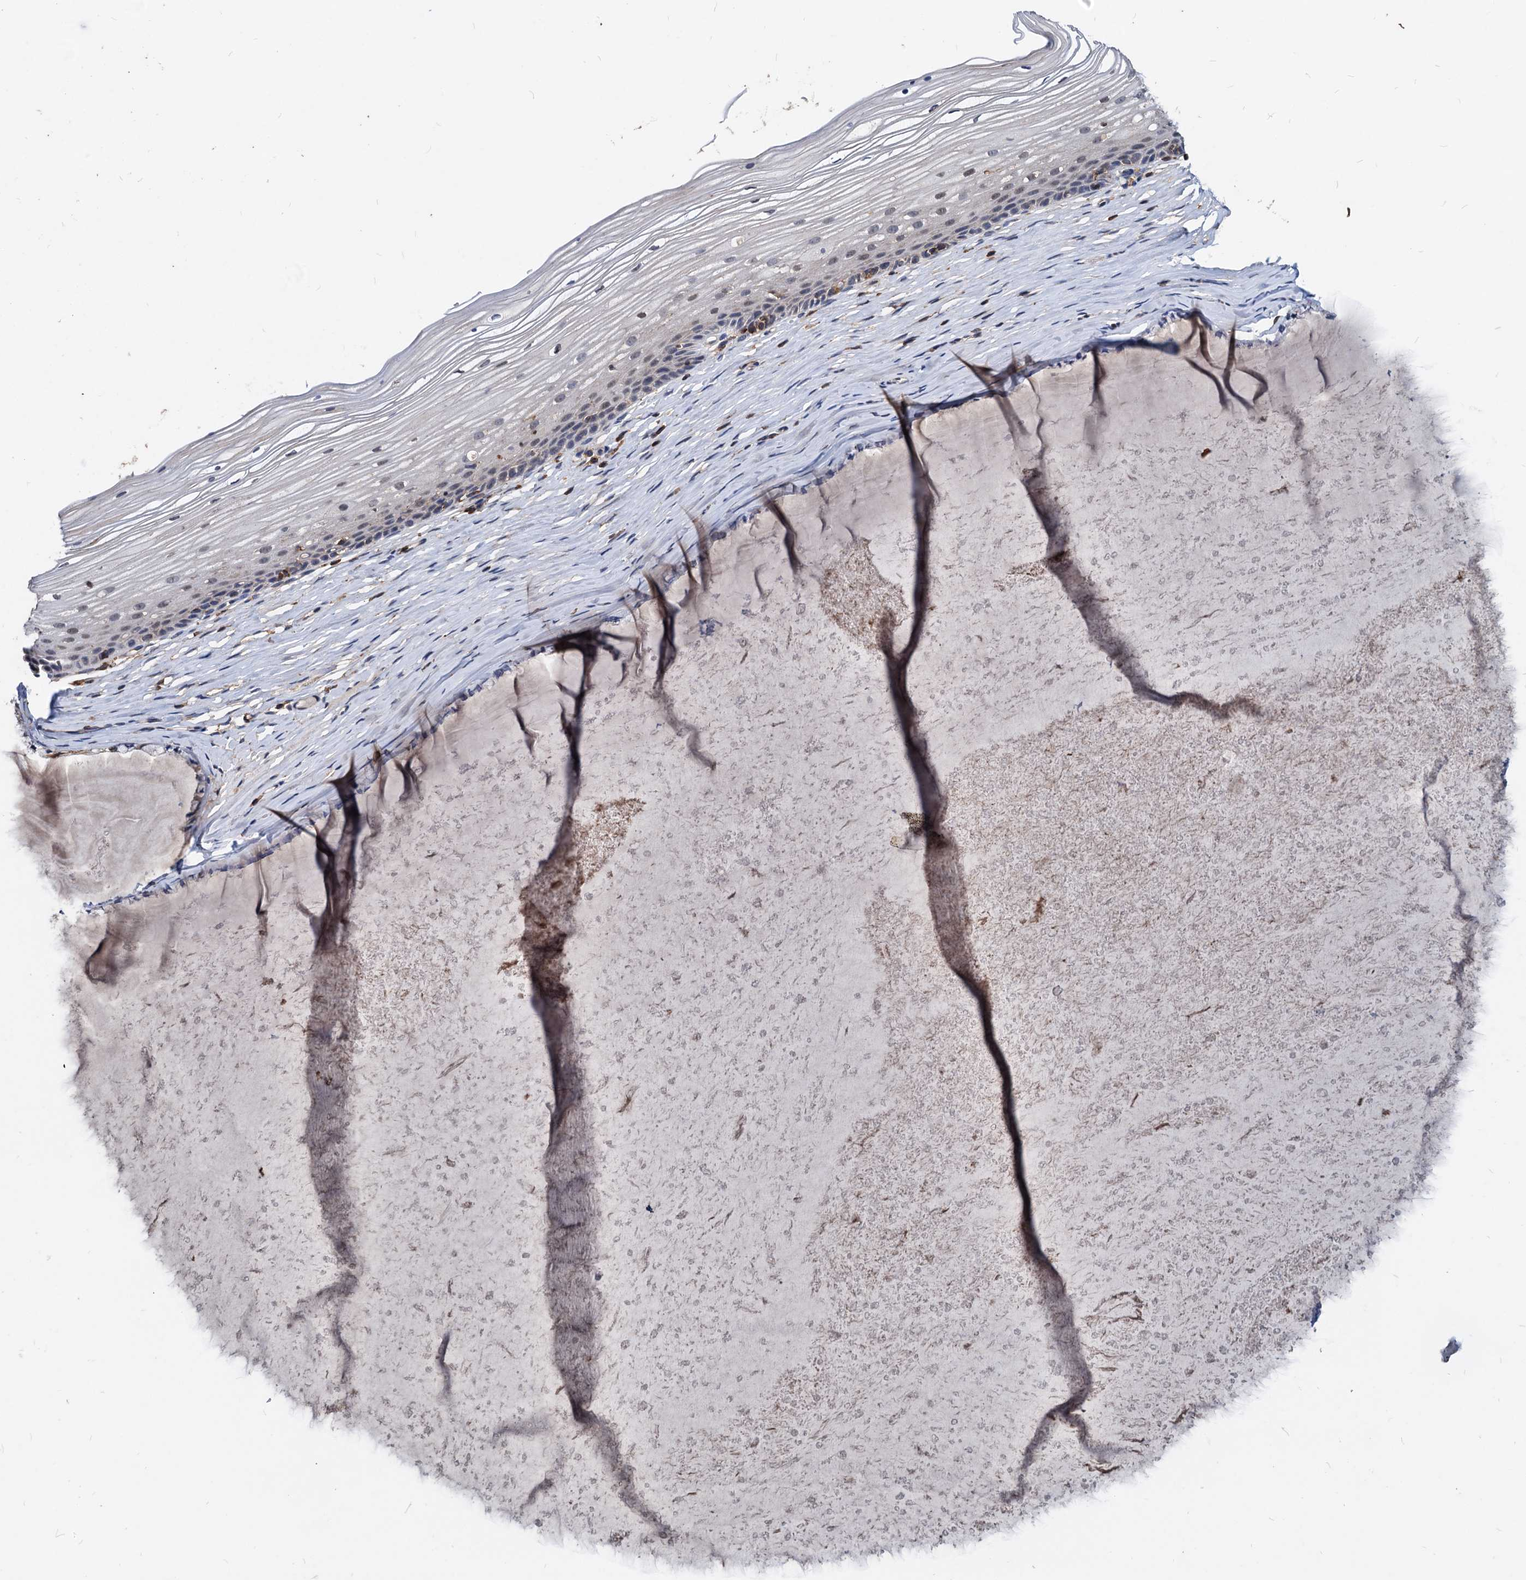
{"staining": {"intensity": "weak", "quantity": "<25%", "location": "cytoplasmic/membranous"}, "tissue": "vagina", "cell_type": "Squamous epithelial cells", "image_type": "normal", "snomed": [{"axis": "morphology", "description": "Normal tissue, NOS"}, {"axis": "topography", "description": "Vagina"}, {"axis": "topography", "description": "Cervix"}], "caption": "A high-resolution image shows immunohistochemistry (IHC) staining of unremarkable vagina, which reveals no significant staining in squamous epithelial cells.", "gene": "LCP2", "patient": {"sex": "female", "age": 40}}